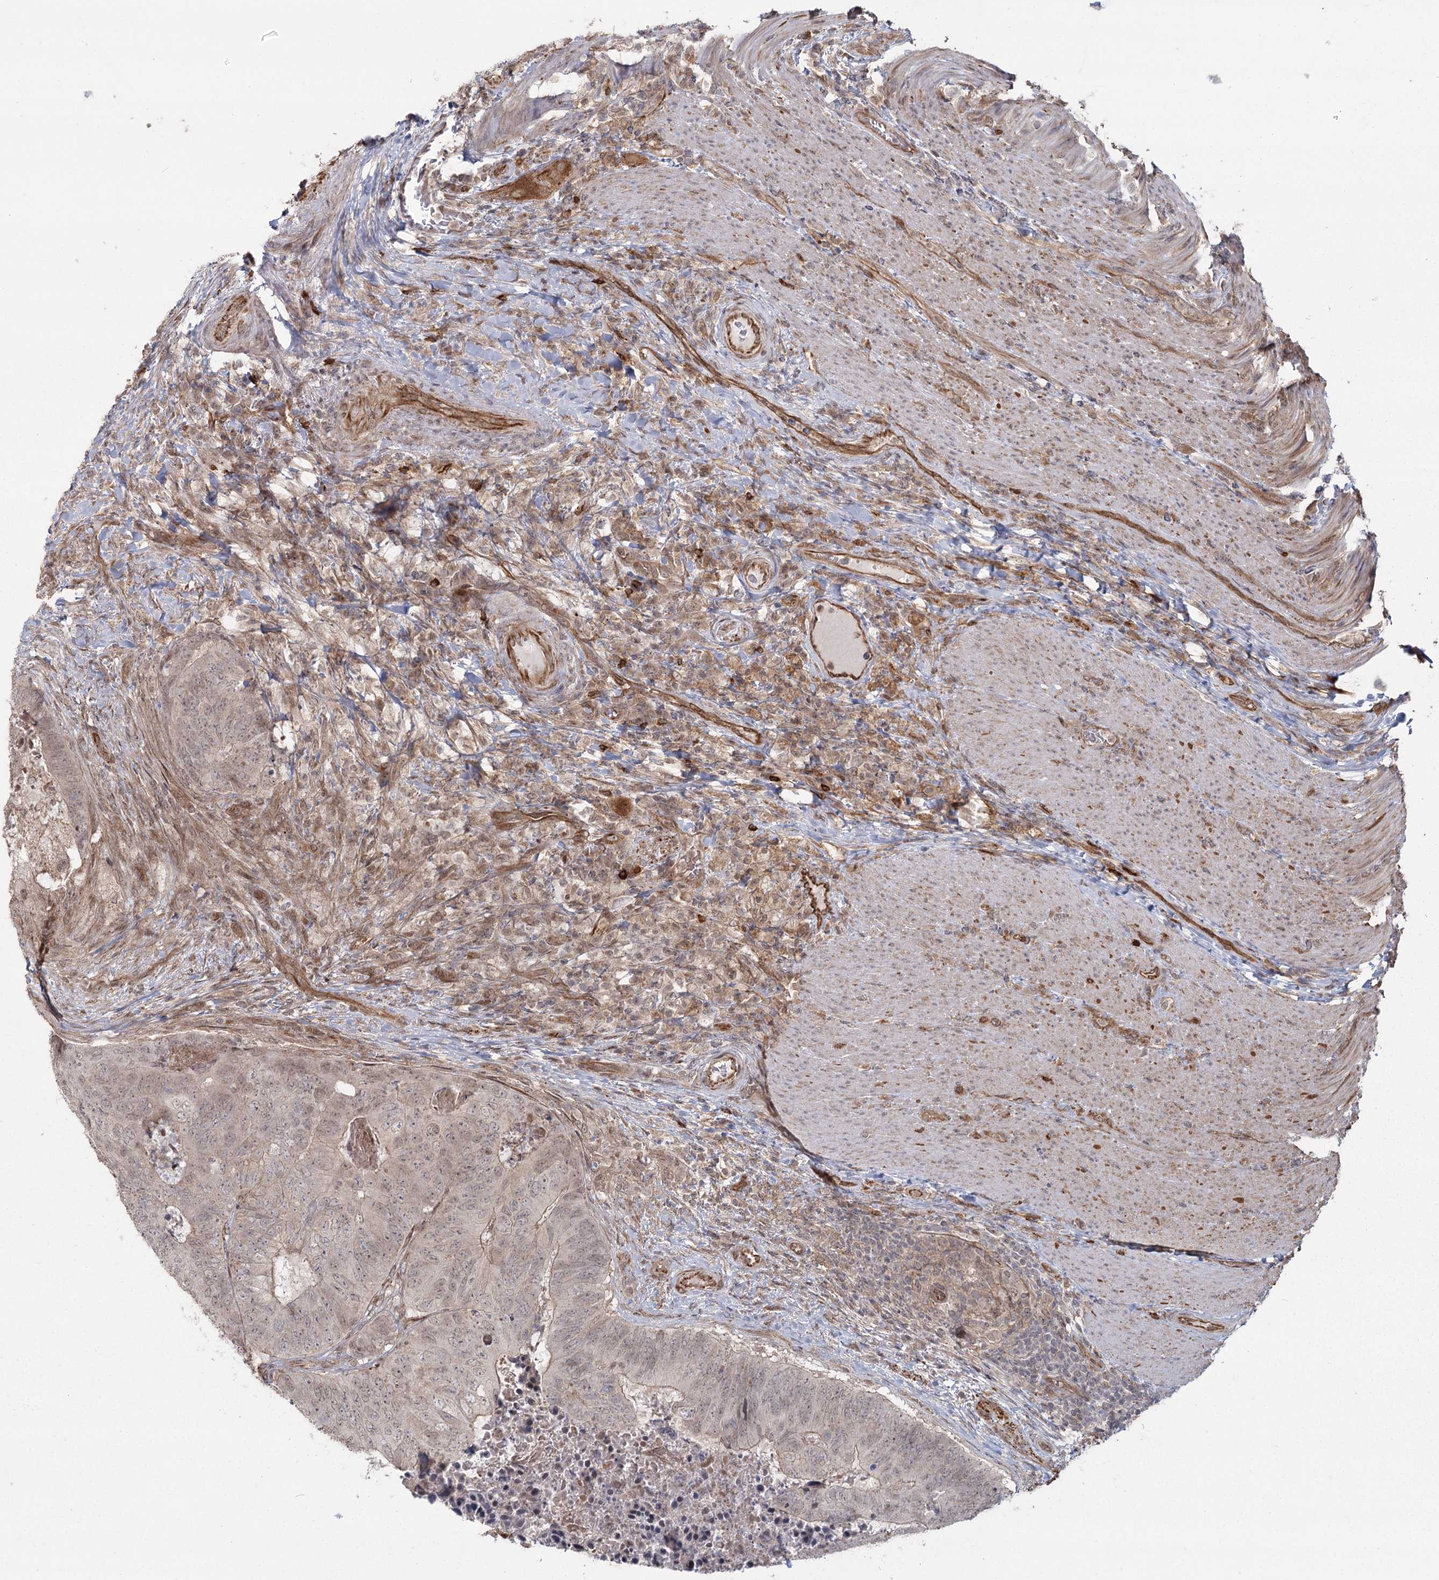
{"staining": {"intensity": "weak", "quantity": ">75%", "location": "nuclear"}, "tissue": "colorectal cancer", "cell_type": "Tumor cells", "image_type": "cancer", "snomed": [{"axis": "morphology", "description": "Adenocarcinoma, NOS"}, {"axis": "topography", "description": "Colon"}], "caption": "Weak nuclear protein positivity is identified in approximately >75% of tumor cells in adenocarcinoma (colorectal). Using DAB (3,3'-diaminobenzidine) (brown) and hematoxylin (blue) stains, captured at high magnification using brightfield microscopy.", "gene": "AP2M1", "patient": {"sex": "female", "age": 67}}